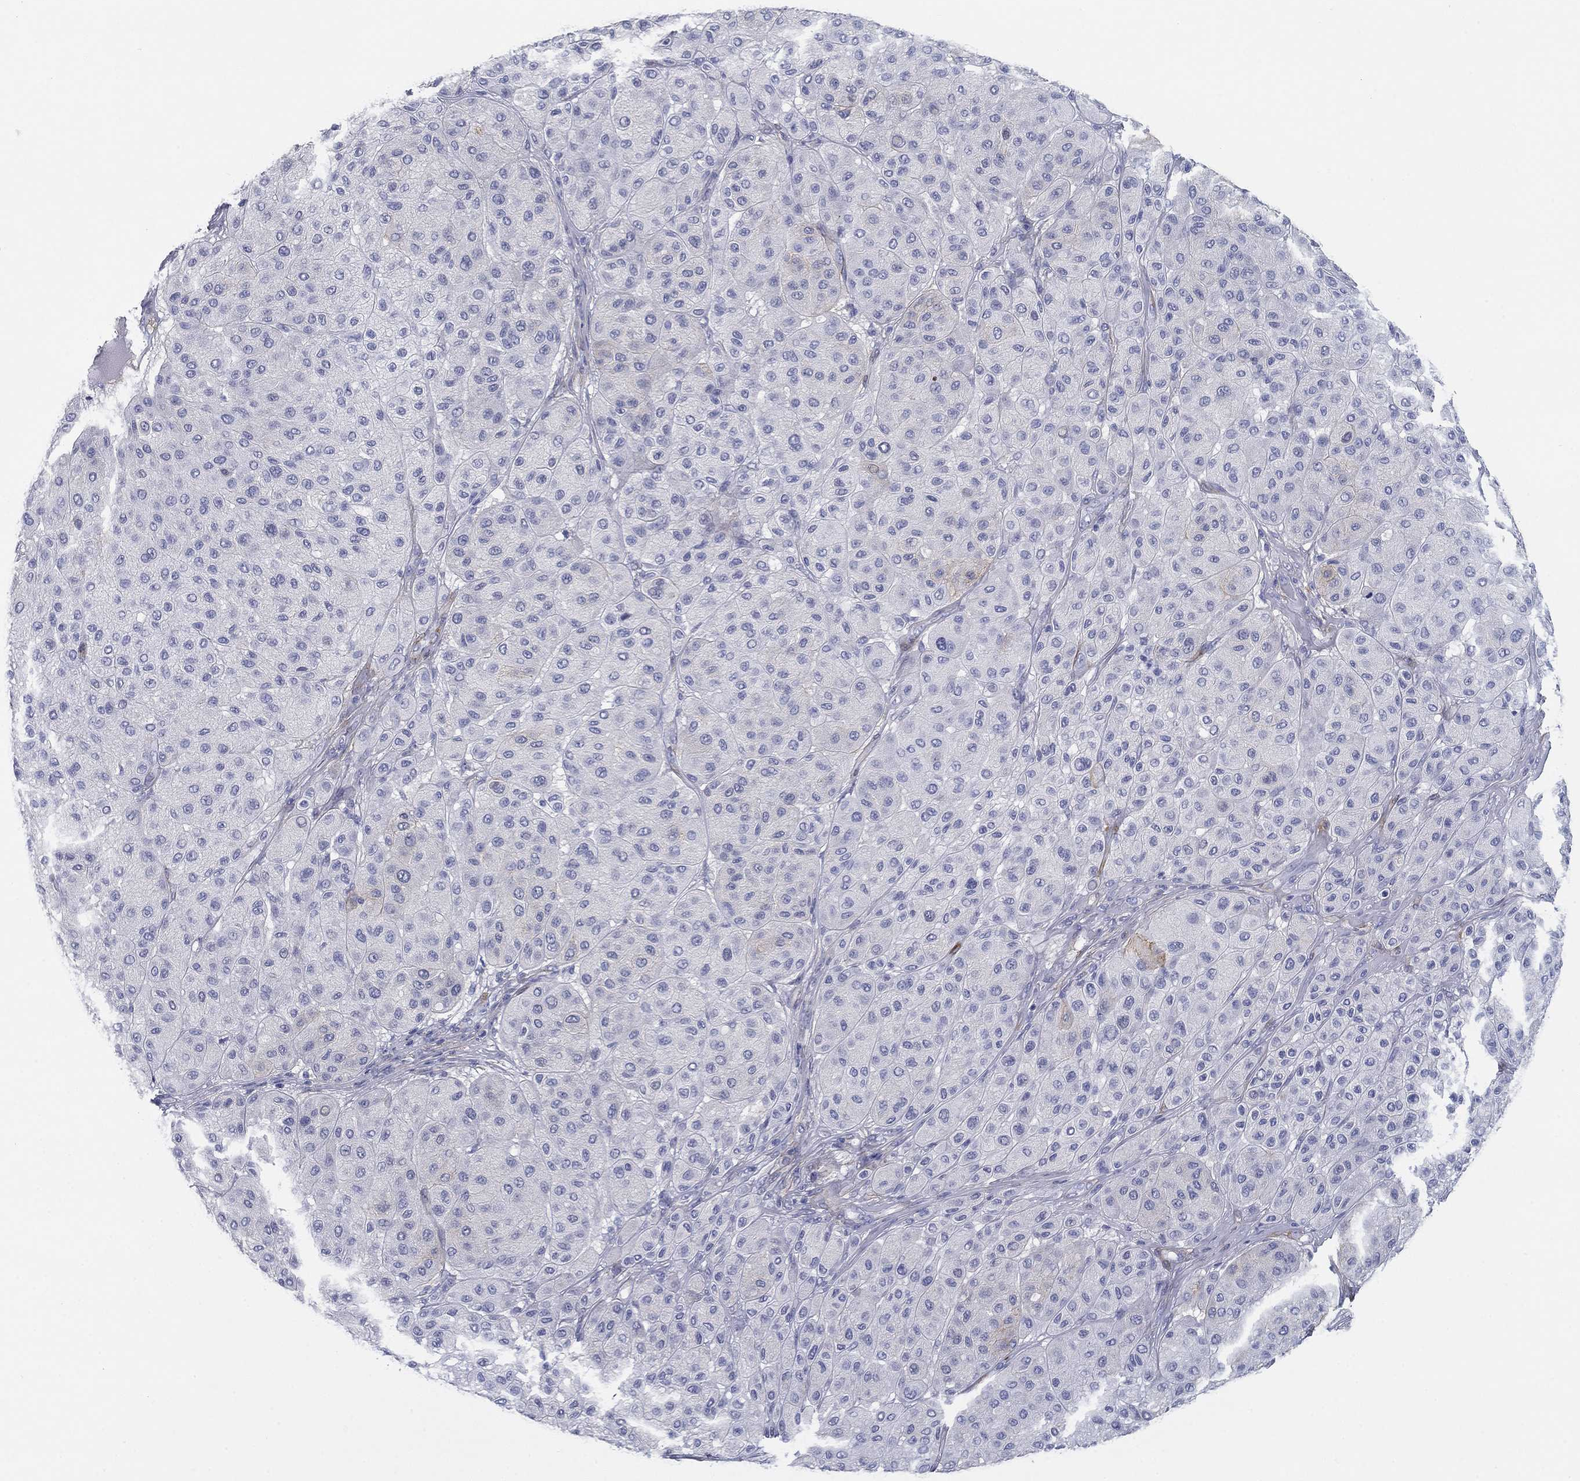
{"staining": {"intensity": "negative", "quantity": "none", "location": "none"}, "tissue": "melanoma", "cell_type": "Tumor cells", "image_type": "cancer", "snomed": [{"axis": "morphology", "description": "Malignant melanoma, Metastatic site"}, {"axis": "topography", "description": "Smooth muscle"}], "caption": "The IHC photomicrograph has no significant positivity in tumor cells of malignant melanoma (metastatic site) tissue. (DAB IHC visualized using brightfield microscopy, high magnification).", "gene": "GPC1", "patient": {"sex": "male", "age": 41}}